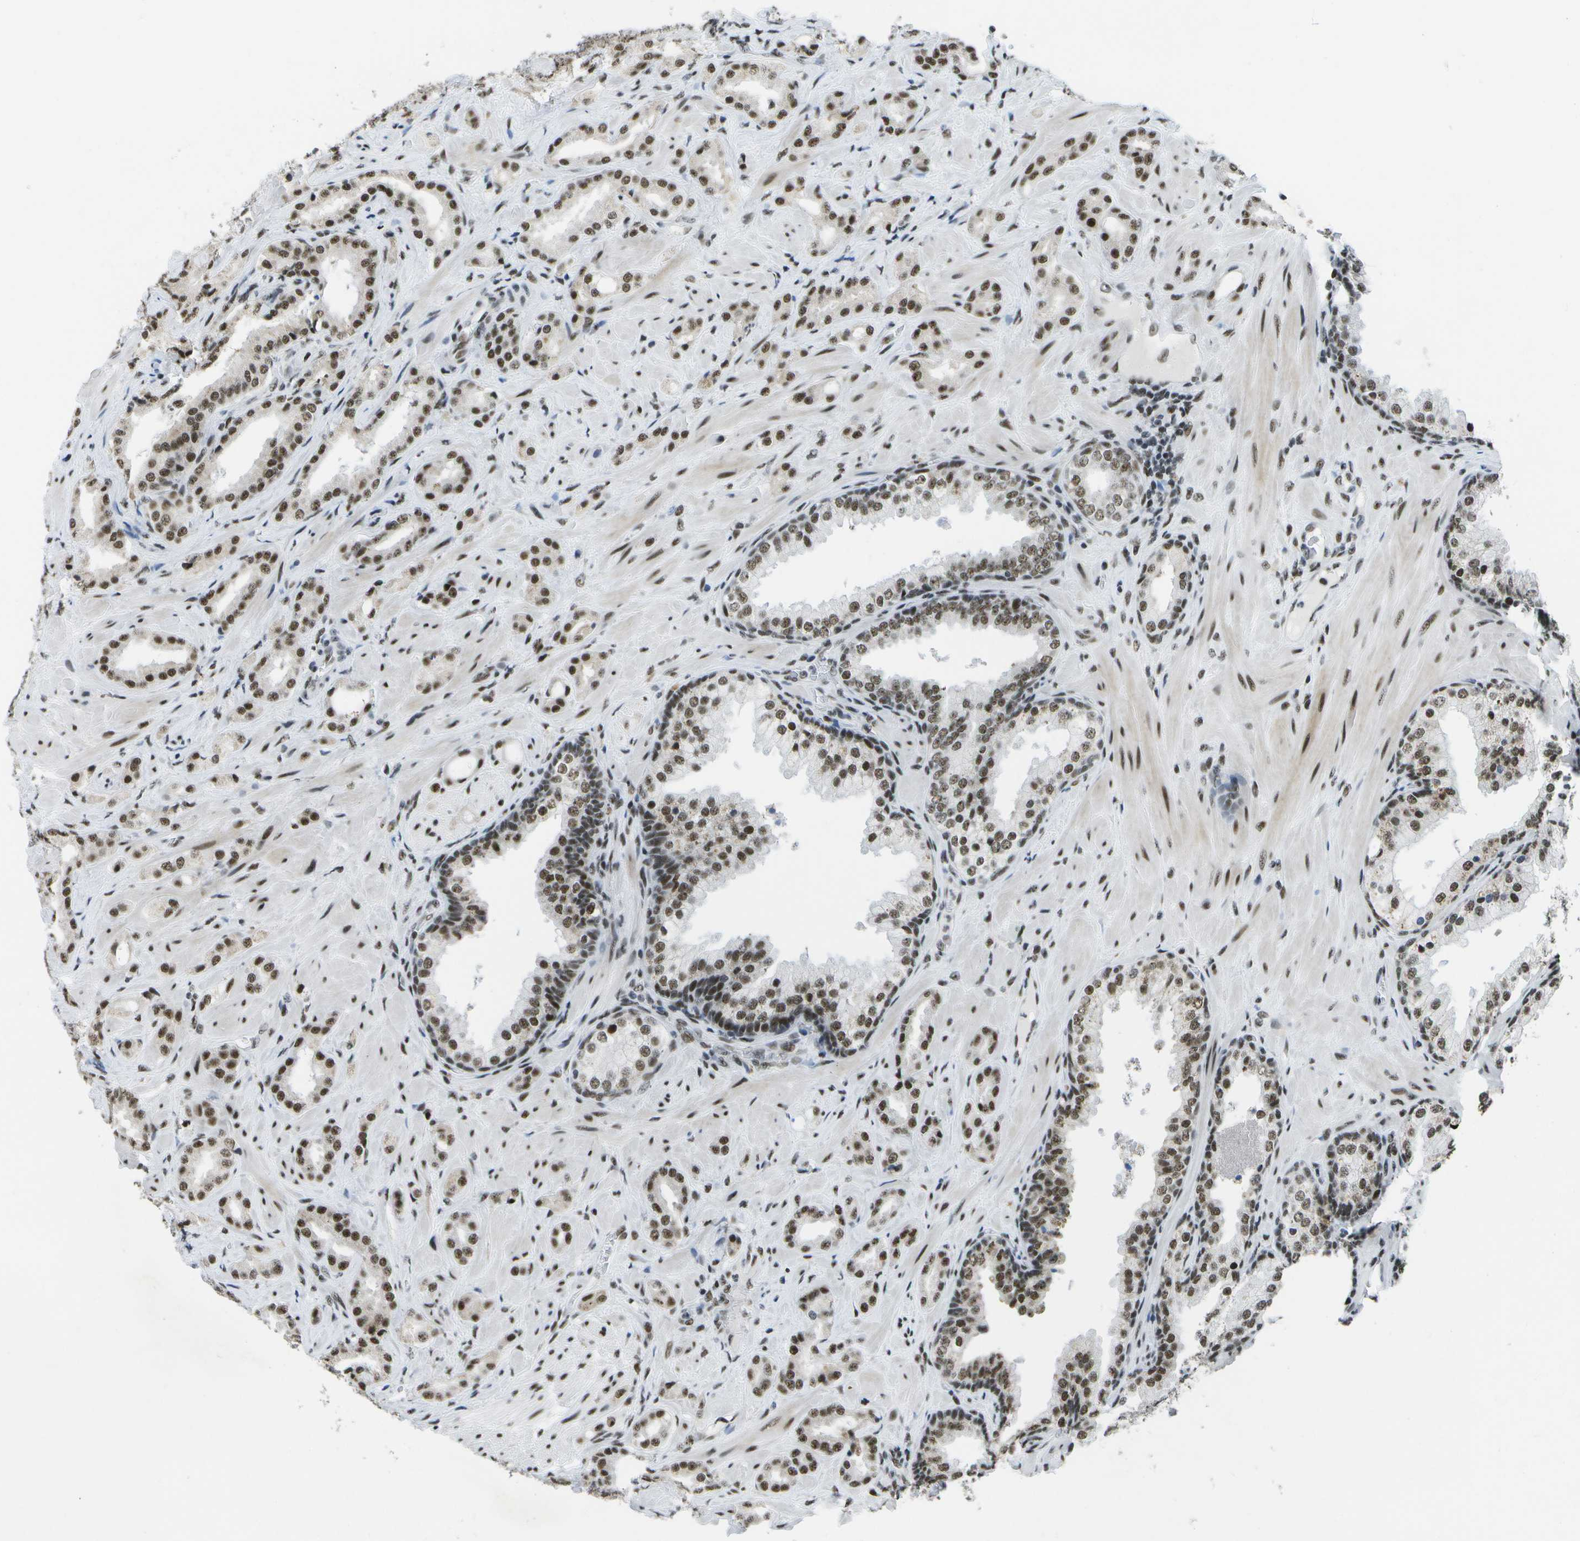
{"staining": {"intensity": "strong", "quantity": ">75%", "location": "nuclear"}, "tissue": "prostate cancer", "cell_type": "Tumor cells", "image_type": "cancer", "snomed": [{"axis": "morphology", "description": "Adenocarcinoma, High grade"}, {"axis": "topography", "description": "Prostate"}], "caption": "Immunohistochemical staining of high-grade adenocarcinoma (prostate) reveals high levels of strong nuclear protein positivity in approximately >75% of tumor cells.", "gene": "NSRP1", "patient": {"sex": "male", "age": 64}}